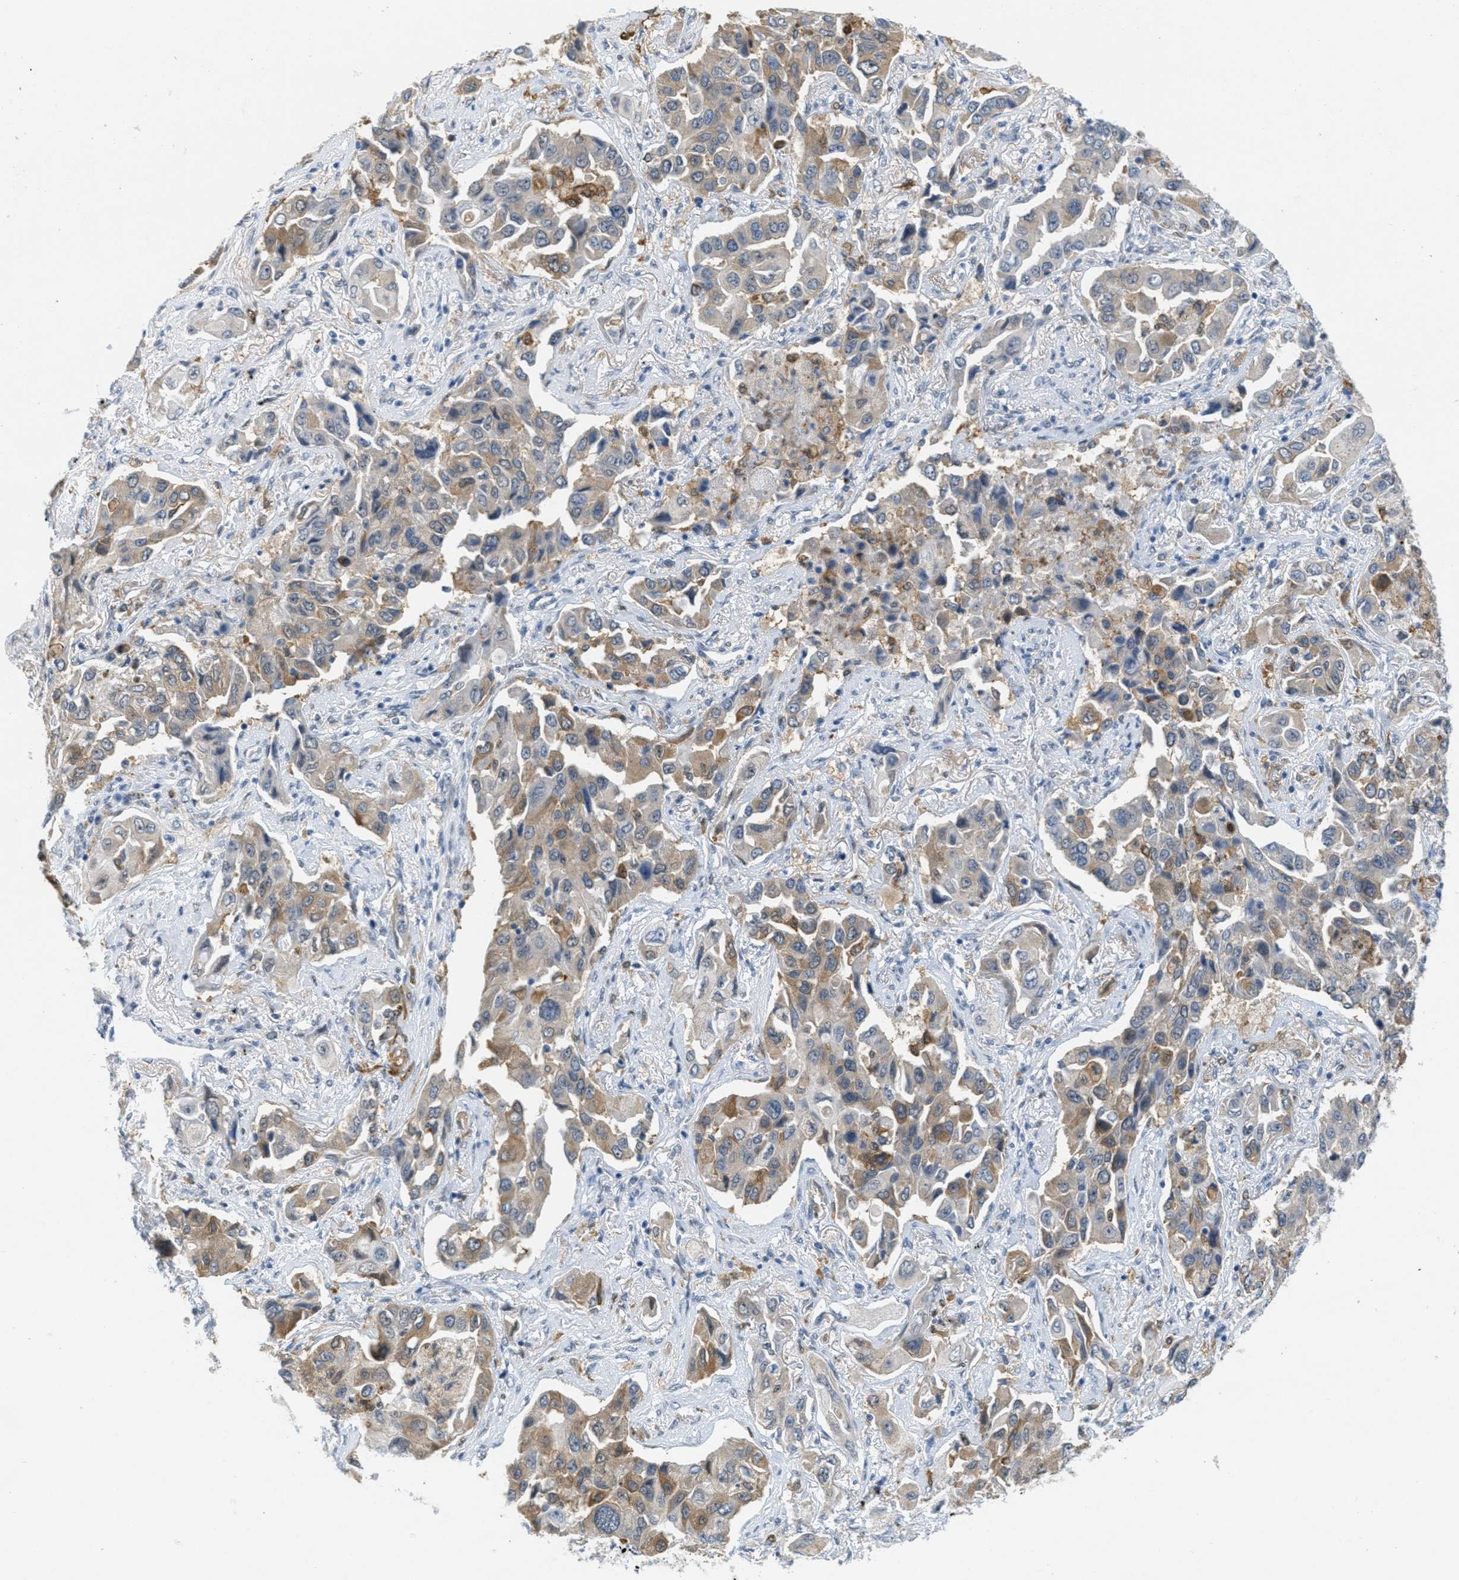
{"staining": {"intensity": "moderate", "quantity": "25%-75%", "location": "cytoplasmic/membranous"}, "tissue": "lung cancer", "cell_type": "Tumor cells", "image_type": "cancer", "snomed": [{"axis": "morphology", "description": "Adenocarcinoma, NOS"}, {"axis": "topography", "description": "Lung"}], "caption": "About 25%-75% of tumor cells in human lung cancer exhibit moderate cytoplasmic/membranous protein expression as visualized by brown immunohistochemical staining.", "gene": "HS3ST2", "patient": {"sex": "female", "age": 65}}